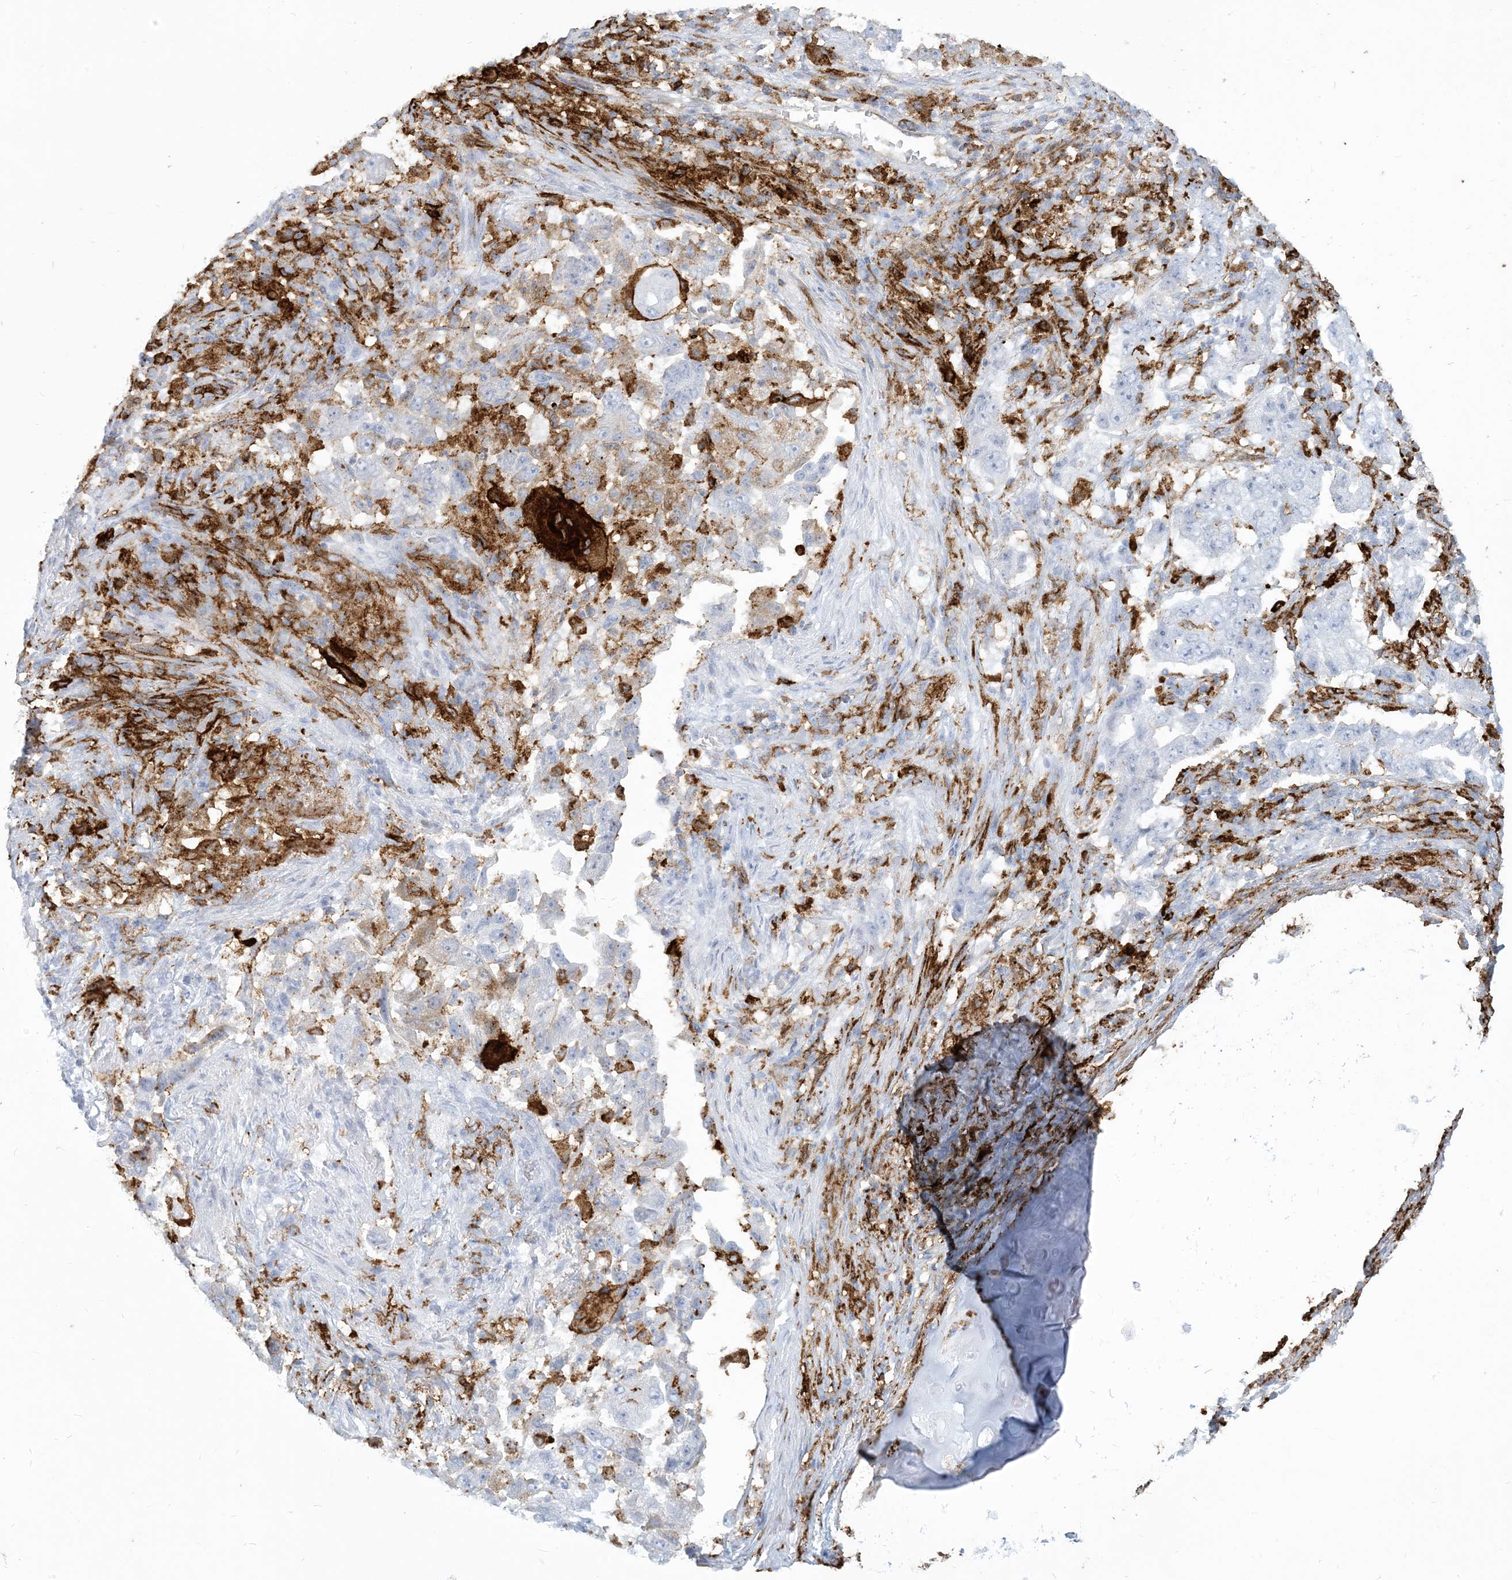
{"staining": {"intensity": "moderate", "quantity": "<25%", "location": "cytoplasmic/membranous"}, "tissue": "lung cancer", "cell_type": "Tumor cells", "image_type": "cancer", "snomed": [{"axis": "morphology", "description": "Adenocarcinoma, NOS"}, {"axis": "topography", "description": "Lung"}], "caption": "Moderate cytoplasmic/membranous protein positivity is present in approximately <25% of tumor cells in adenocarcinoma (lung).", "gene": "HLA-DRB1", "patient": {"sex": "female", "age": 51}}